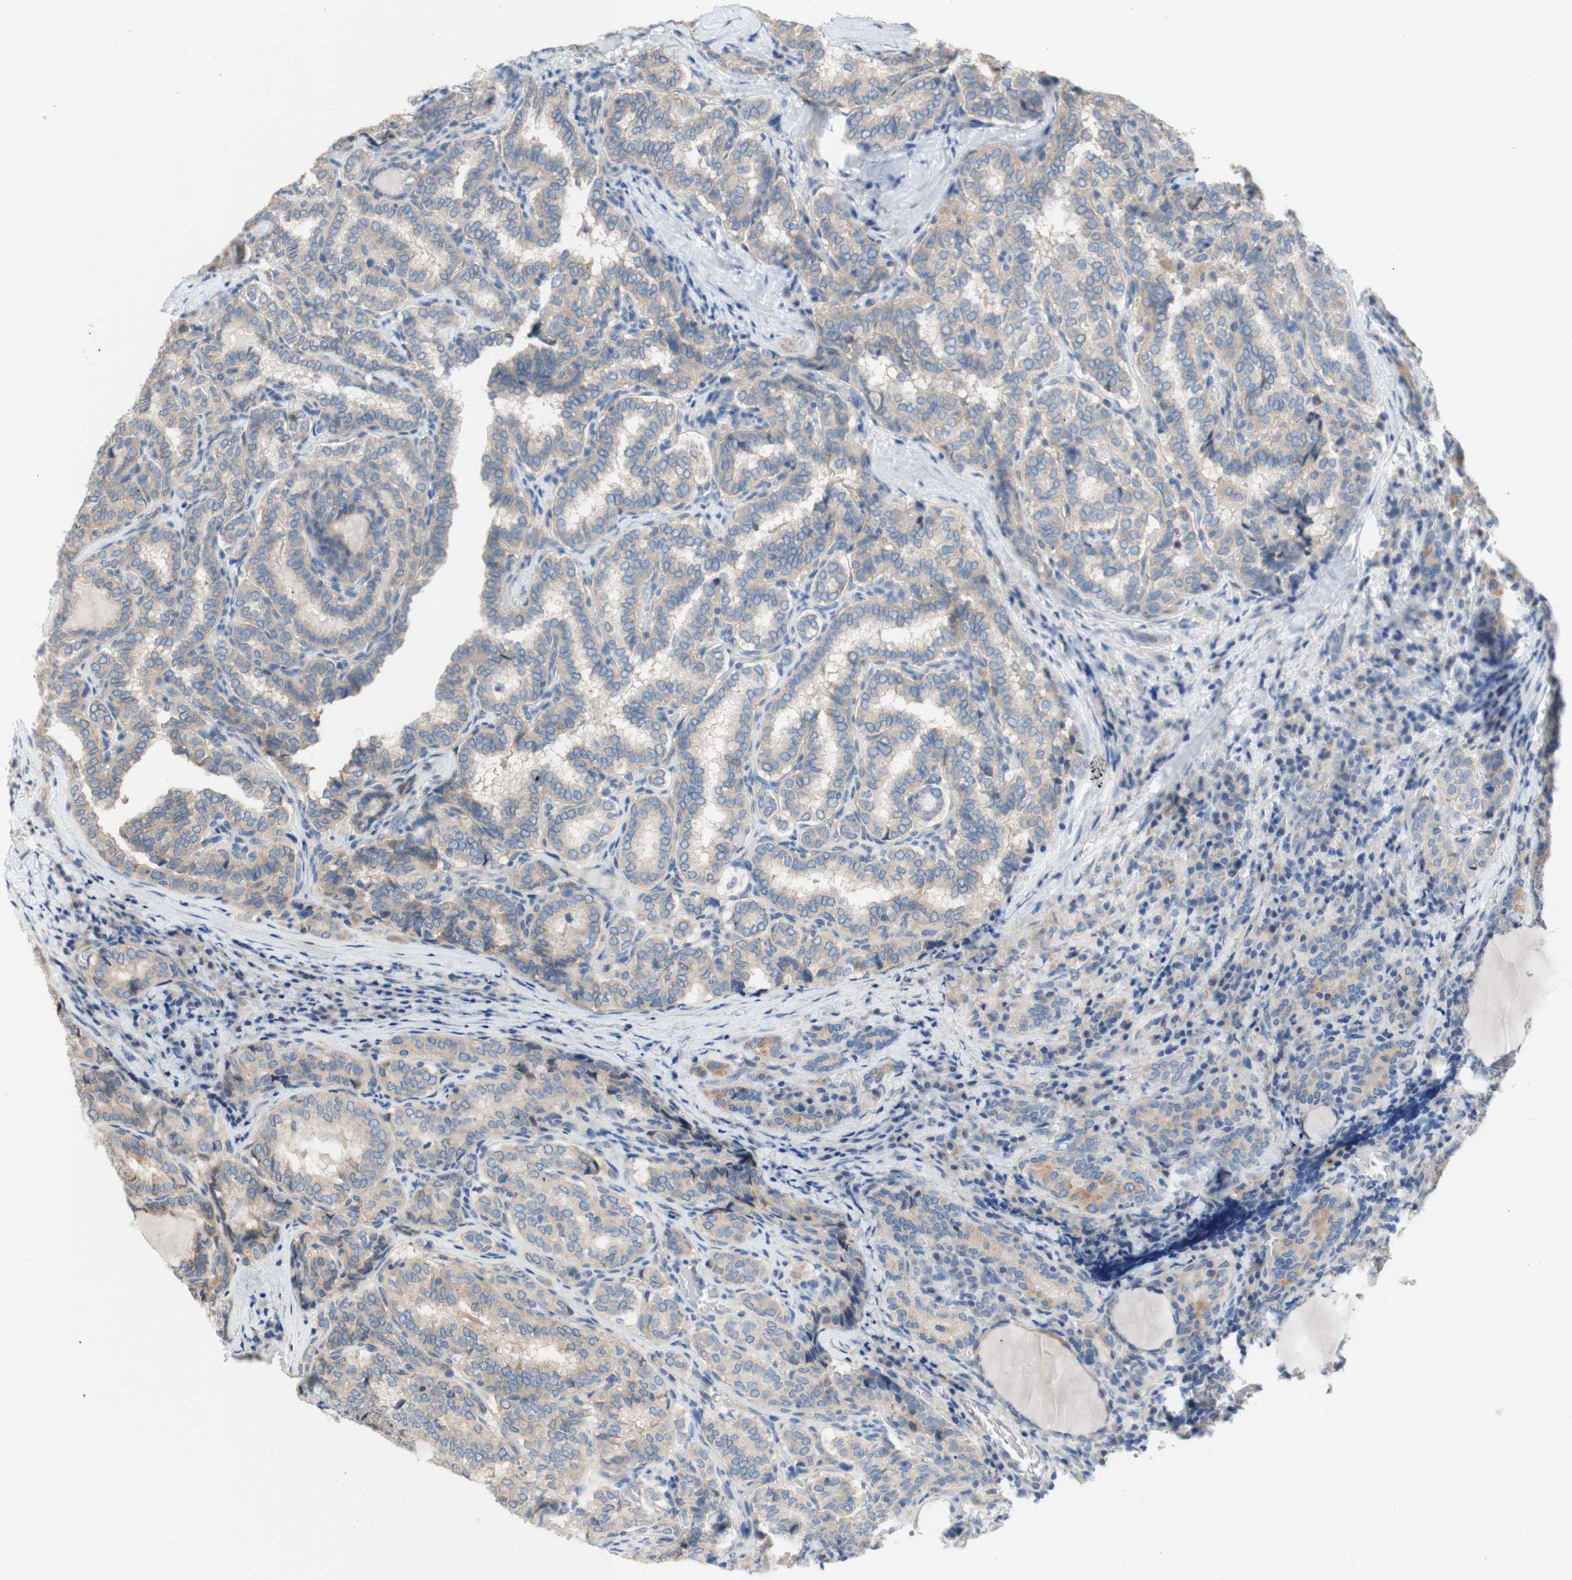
{"staining": {"intensity": "weak", "quantity": ">75%", "location": "cytoplasmic/membranous"}, "tissue": "thyroid cancer", "cell_type": "Tumor cells", "image_type": "cancer", "snomed": [{"axis": "morphology", "description": "Normal tissue, NOS"}, {"axis": "morphology", "description": "Papillary adenocarcinoma, NOS"}, {"axis": "topography", "description": "Thyroid gland"}], "caption": "IHC of human thyroid papillary adenocarcinoma demonstrates low levels of weak cytoplasmic/membranous expression in about >75% of tumor cells. The protein is stained brown, and the nuclei are stained in blue (DAB IHC with brightfield microscopy, high magnification).", "gene": "F3", "patient": {"sex": "female", "age": 30}}